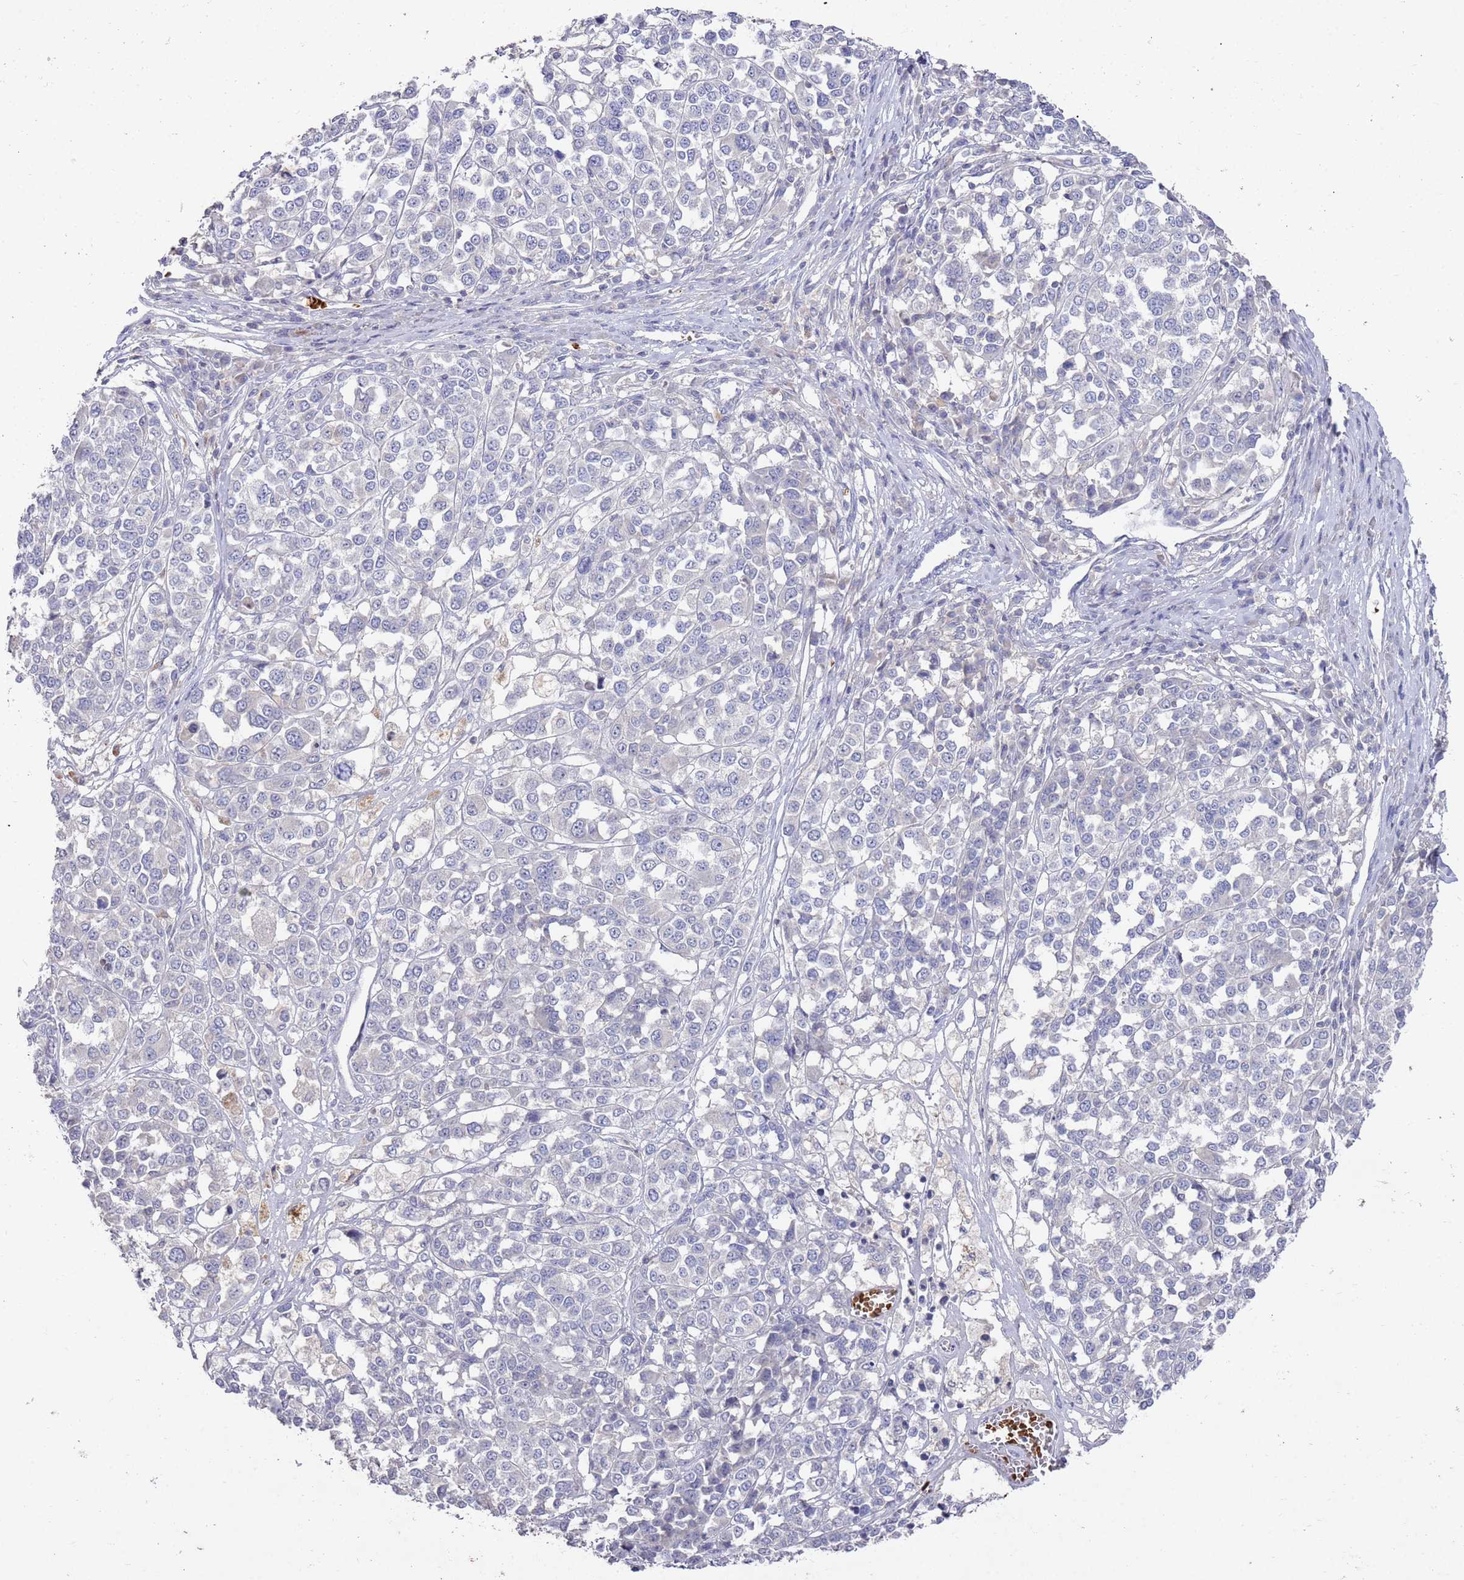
{"staining": {"intensity": "negative", "quantity": "none", "location": "none"}, "tissue": "melanoma", "cell_type": "Tumor cells", "image_type": "cancer", "snomed": [{"axis": "morphology", "description": "Malignant melanoma, Metastatic site"}, {"axis": "topography", "description": "Lymph node"}], "caption": "Immunohistochemistry of melanoma displays no positivity in tumor cells. Nuclei are stained in blue.", "gene": "LACC1", "patient": {"sex": "male", "age": 44}}